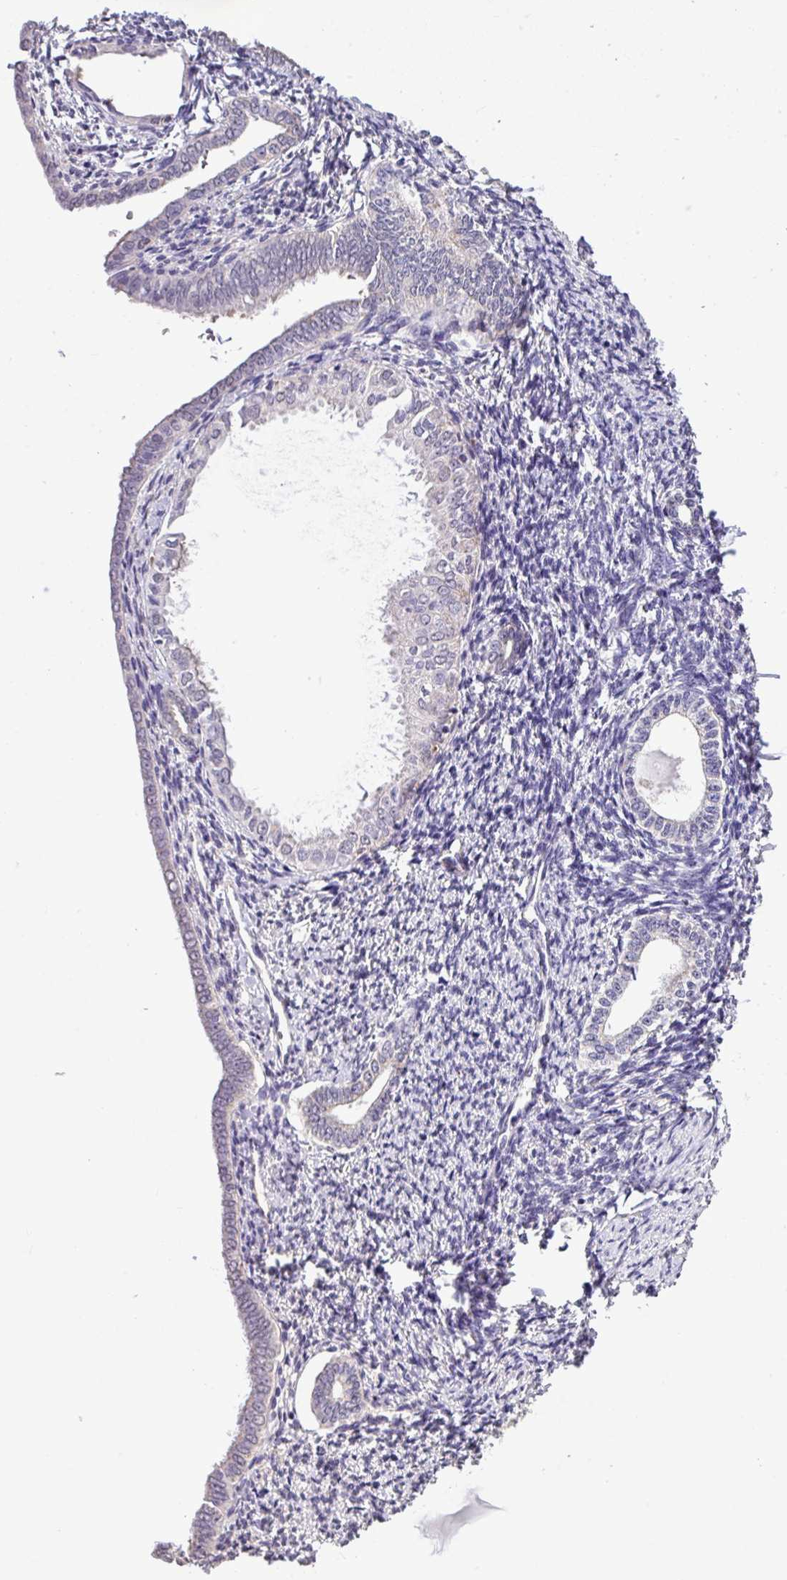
{"staining": {"intensity": "negative", "quantity": "none", "location": "none"}, "tissue": "endometrium", "cell_type": "Cells in endometrial stroma", "image_type": "normal", "snomed": [{"axis": "morphology", "description": "Normal tissue, NOS"}, {"axis": "topography", "description": "Endometrium"}], "caption": "Image shows no protein staining in cells in endometrial stroma of unremarkable endometrium. The staining was performed using DAB (3,3'-diaminobenzidine) to visualize the protein expression in brown, while the nuclei were stained in blue with hematoxylin (Magnification: 20x).", "gene": "ALDH2", "patient": {"sex": "female", "age": 63}}